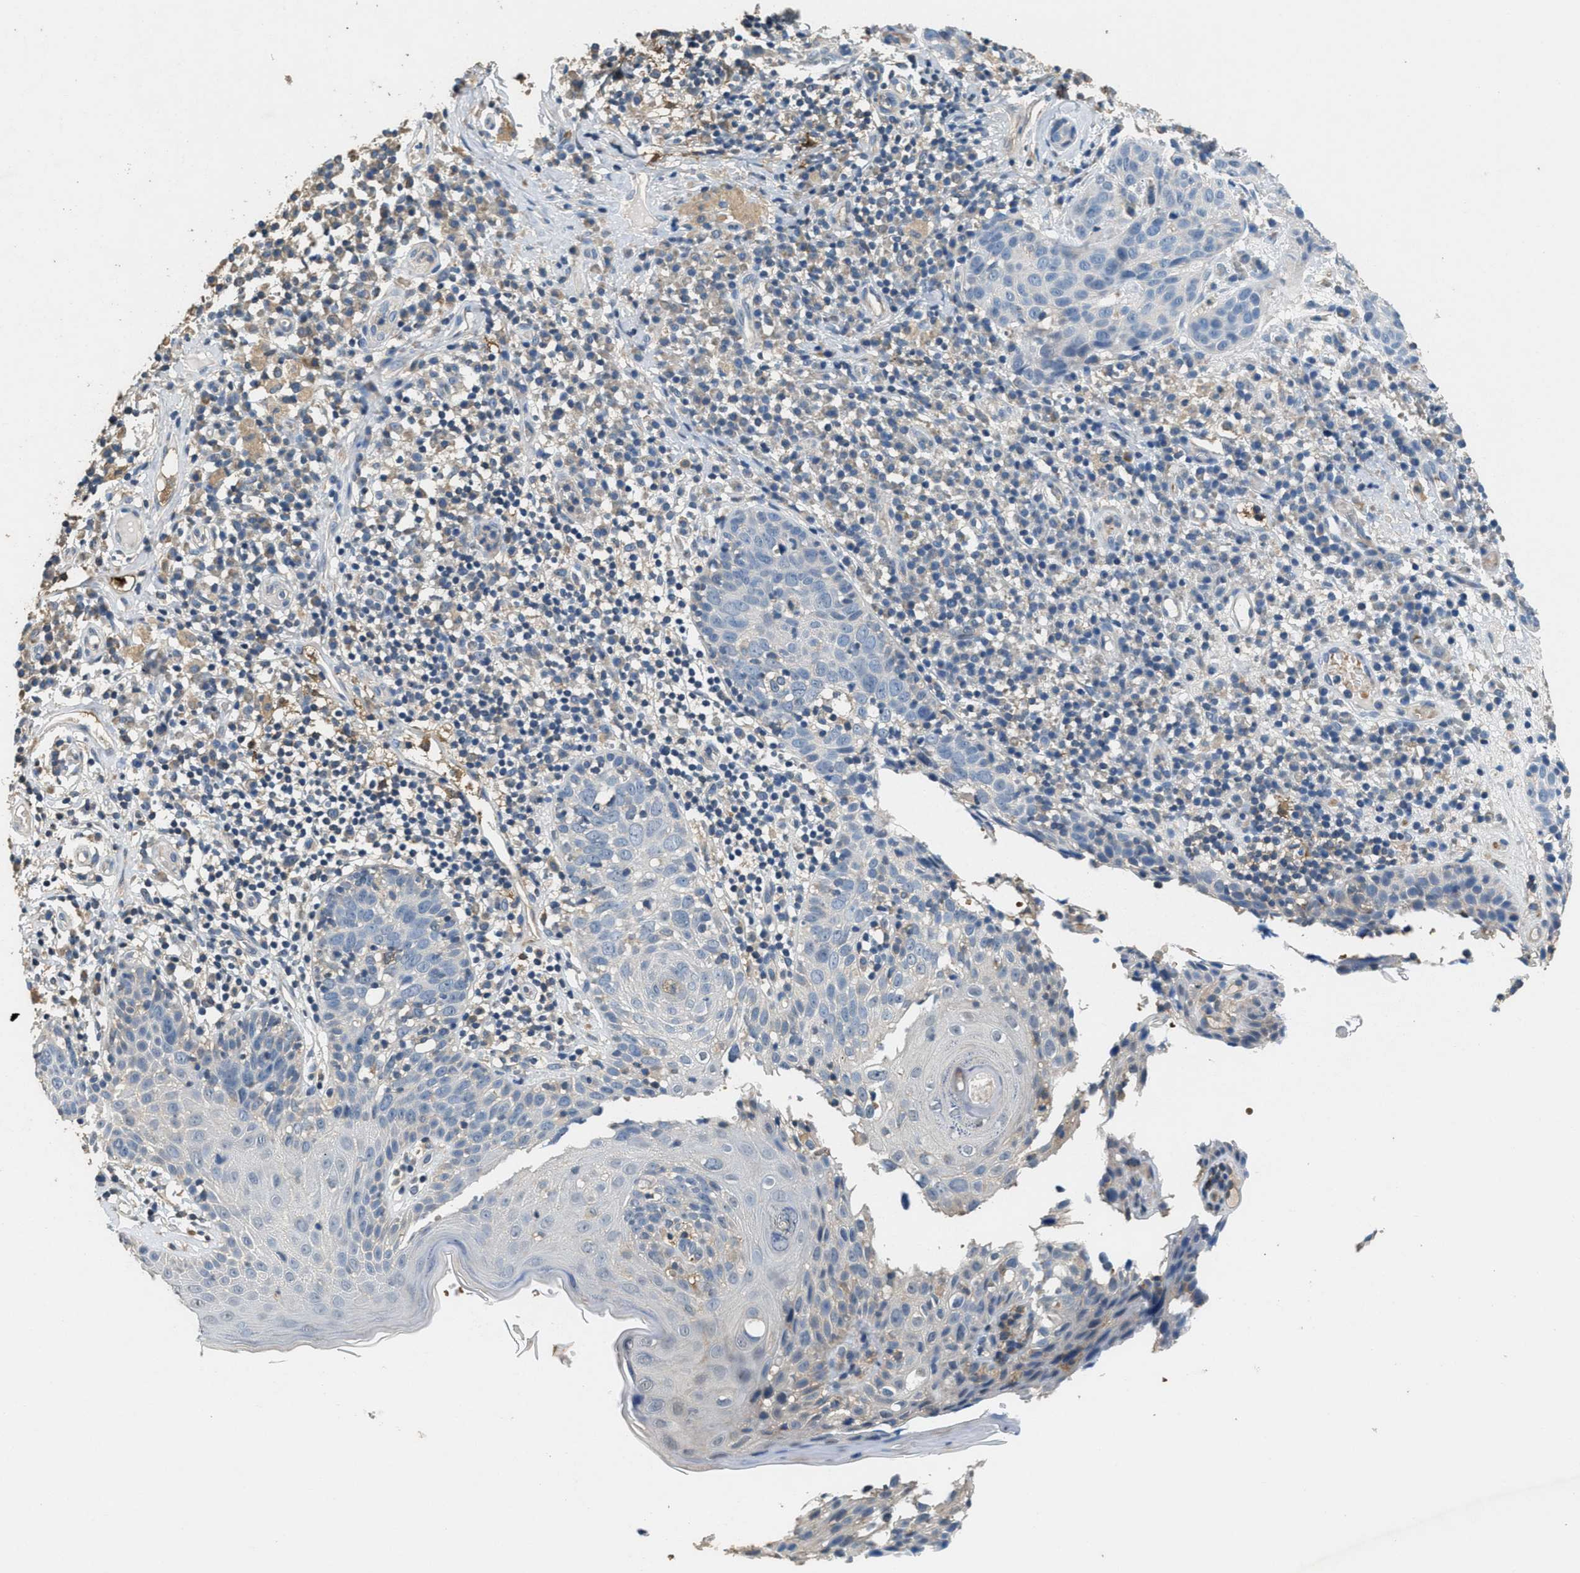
{"staining": {"intensity": "negative", "quantity": "none", "location": "none"}, "tissue": "skin cancer", "cell_type": "Tumor cells", "image_type": "cancer", "snomed": [{"axis": "morphology", "description": "Squamous cell carcinoma in situ, NOS"}, {"axis": "morphology", "description": "Squamous cell carcinoma, NOS"}, {"axis": "topography", "description": "Skin"}], "caption": "Immunohistochemical staining of skin cancer (squamous cell carcinoma in situ) demonstrates no significant expression in tumor cells.", "gene": "DGKE", "patient": {"sex": "male", "age": 93}}